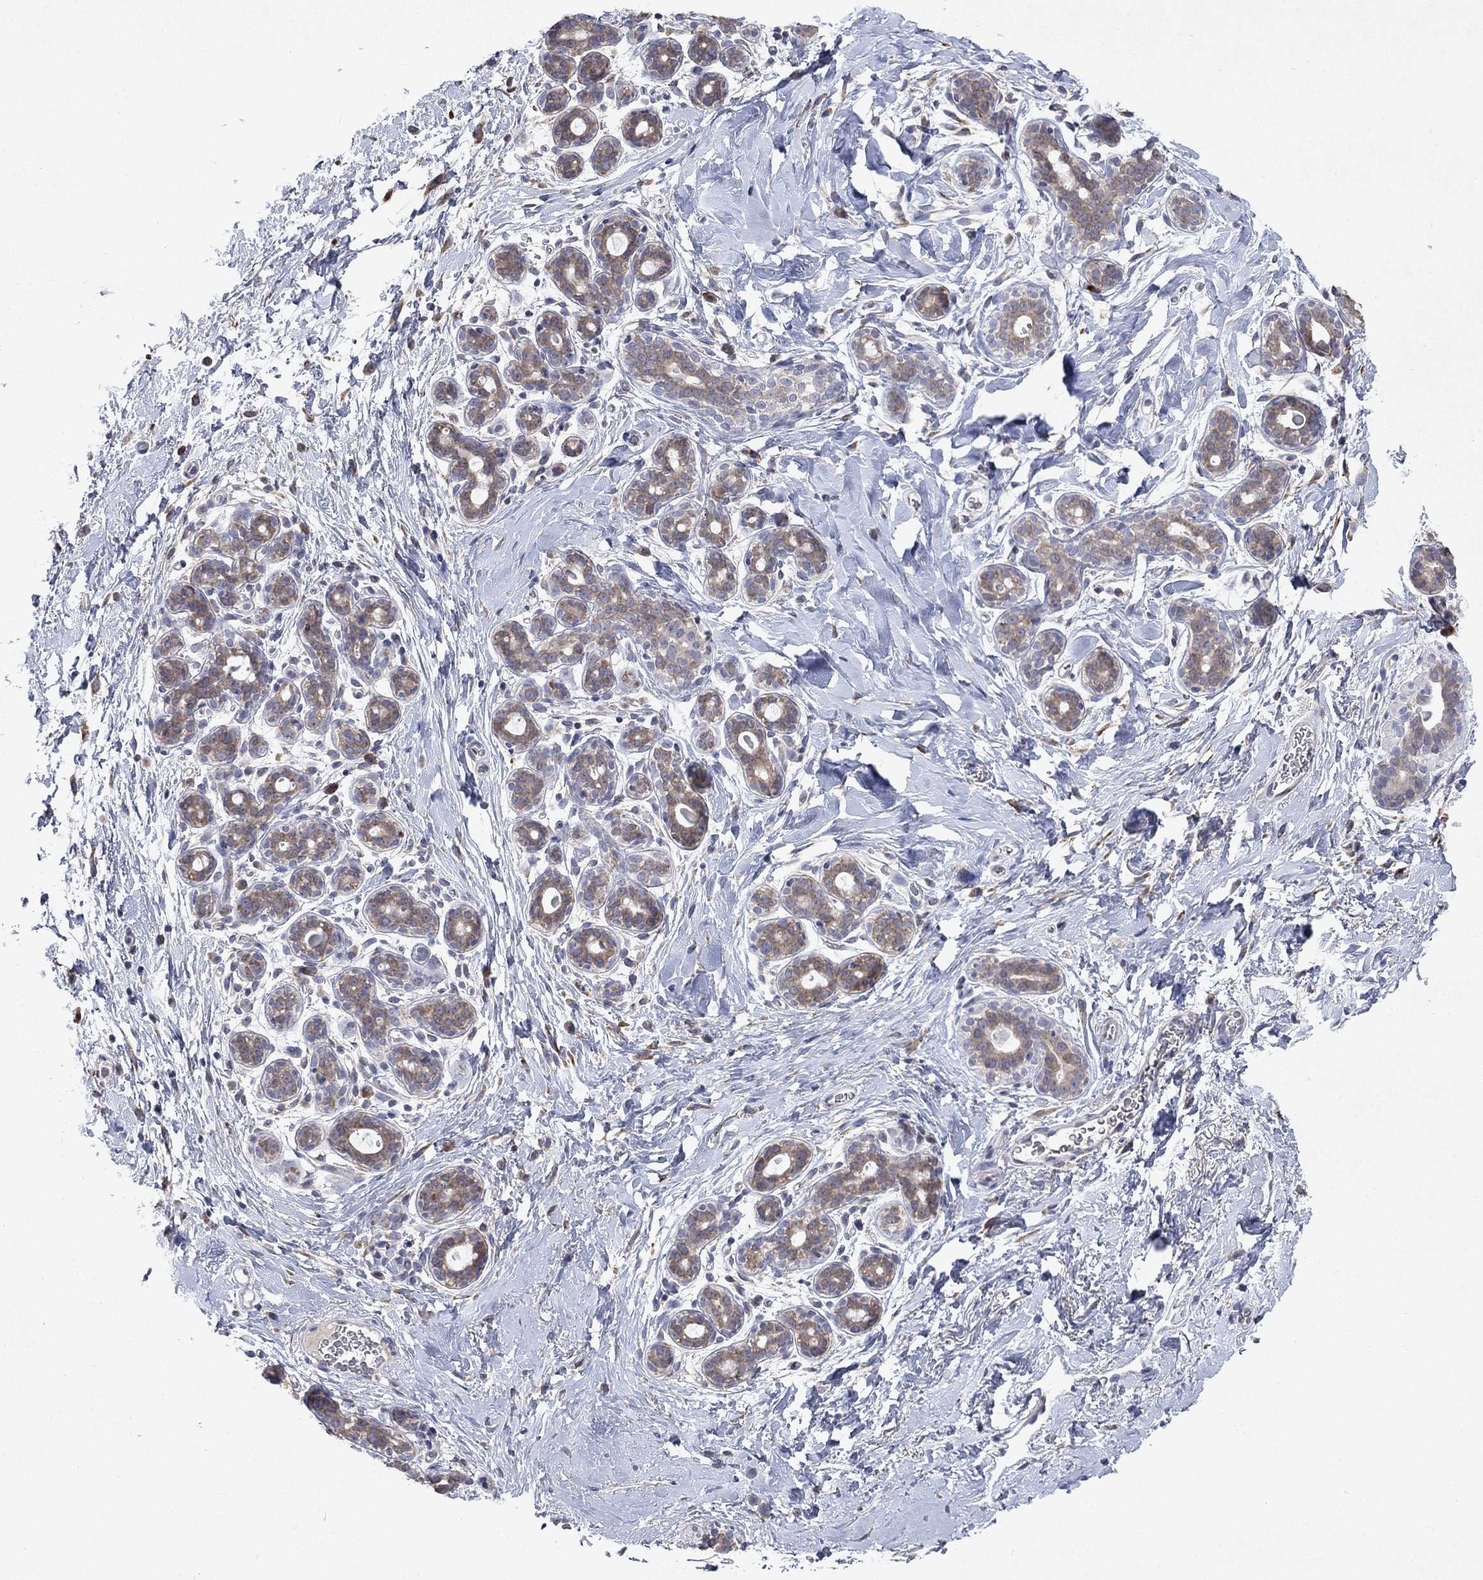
{"staining": {"intensity": "negative", "quantity": "none", "location": "none"}, "tissue": "breast", "cell_type": "Adipocytes", "image_type": "normal", "snomed": [{"axis": "morphology", "description": "Normal tissue, NOS"}, {"axis": "topography", "description": "Breast"}], "caption": "This micrograph is of benign breast stained with IHC to label a protein in brown with the nuclei are counter-stained blue. There is no expression in adipocytes.", "gene": "TMEM97", "patient": {"sex": "female", "age": 43}}